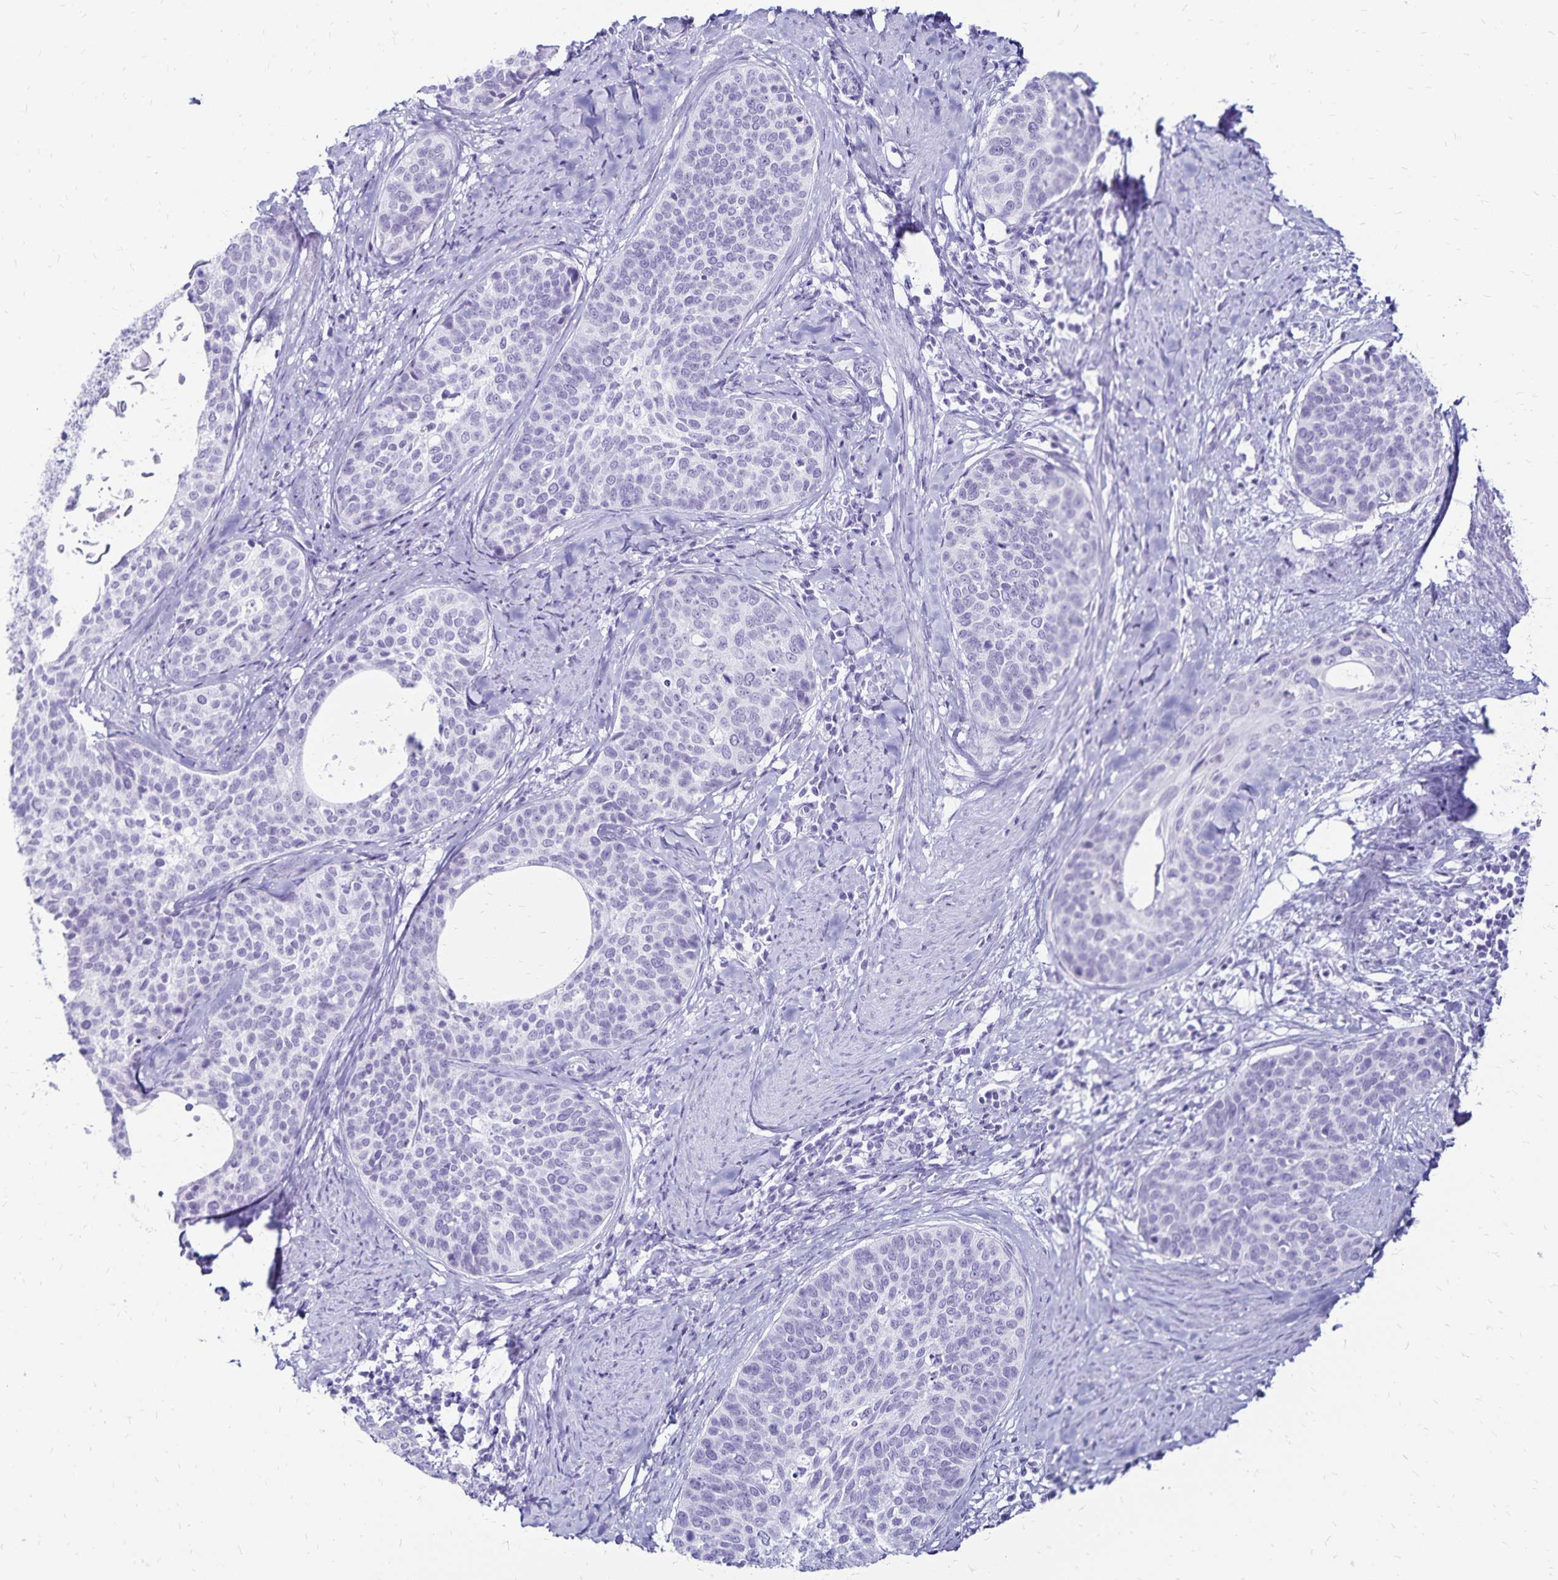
{"staining": {"intensity": "negative", "quantity": "none", "location": "none"}, "tissue": "cervical cancer", "cell_type": "Tumor cells", "image_type": "cancer", "snomed": [{"axis": "morphology", "description": "Squamous cell carcinoma, NOS"}, {"axis": "topography", "description": "Cervix"}], "caption": "This is a photomicrograph of immunohistochemistry staining of cervical cancer (squamous cell carcinoma), which shows no expression in tumor cells. (Brightfield microscopy of DAB (3,3'-diaminobenzidine) immunohistochemistry (IHC) at high magnification).", "gene": "LIN28B", "patient": {"sex": "female", "age": 69}}